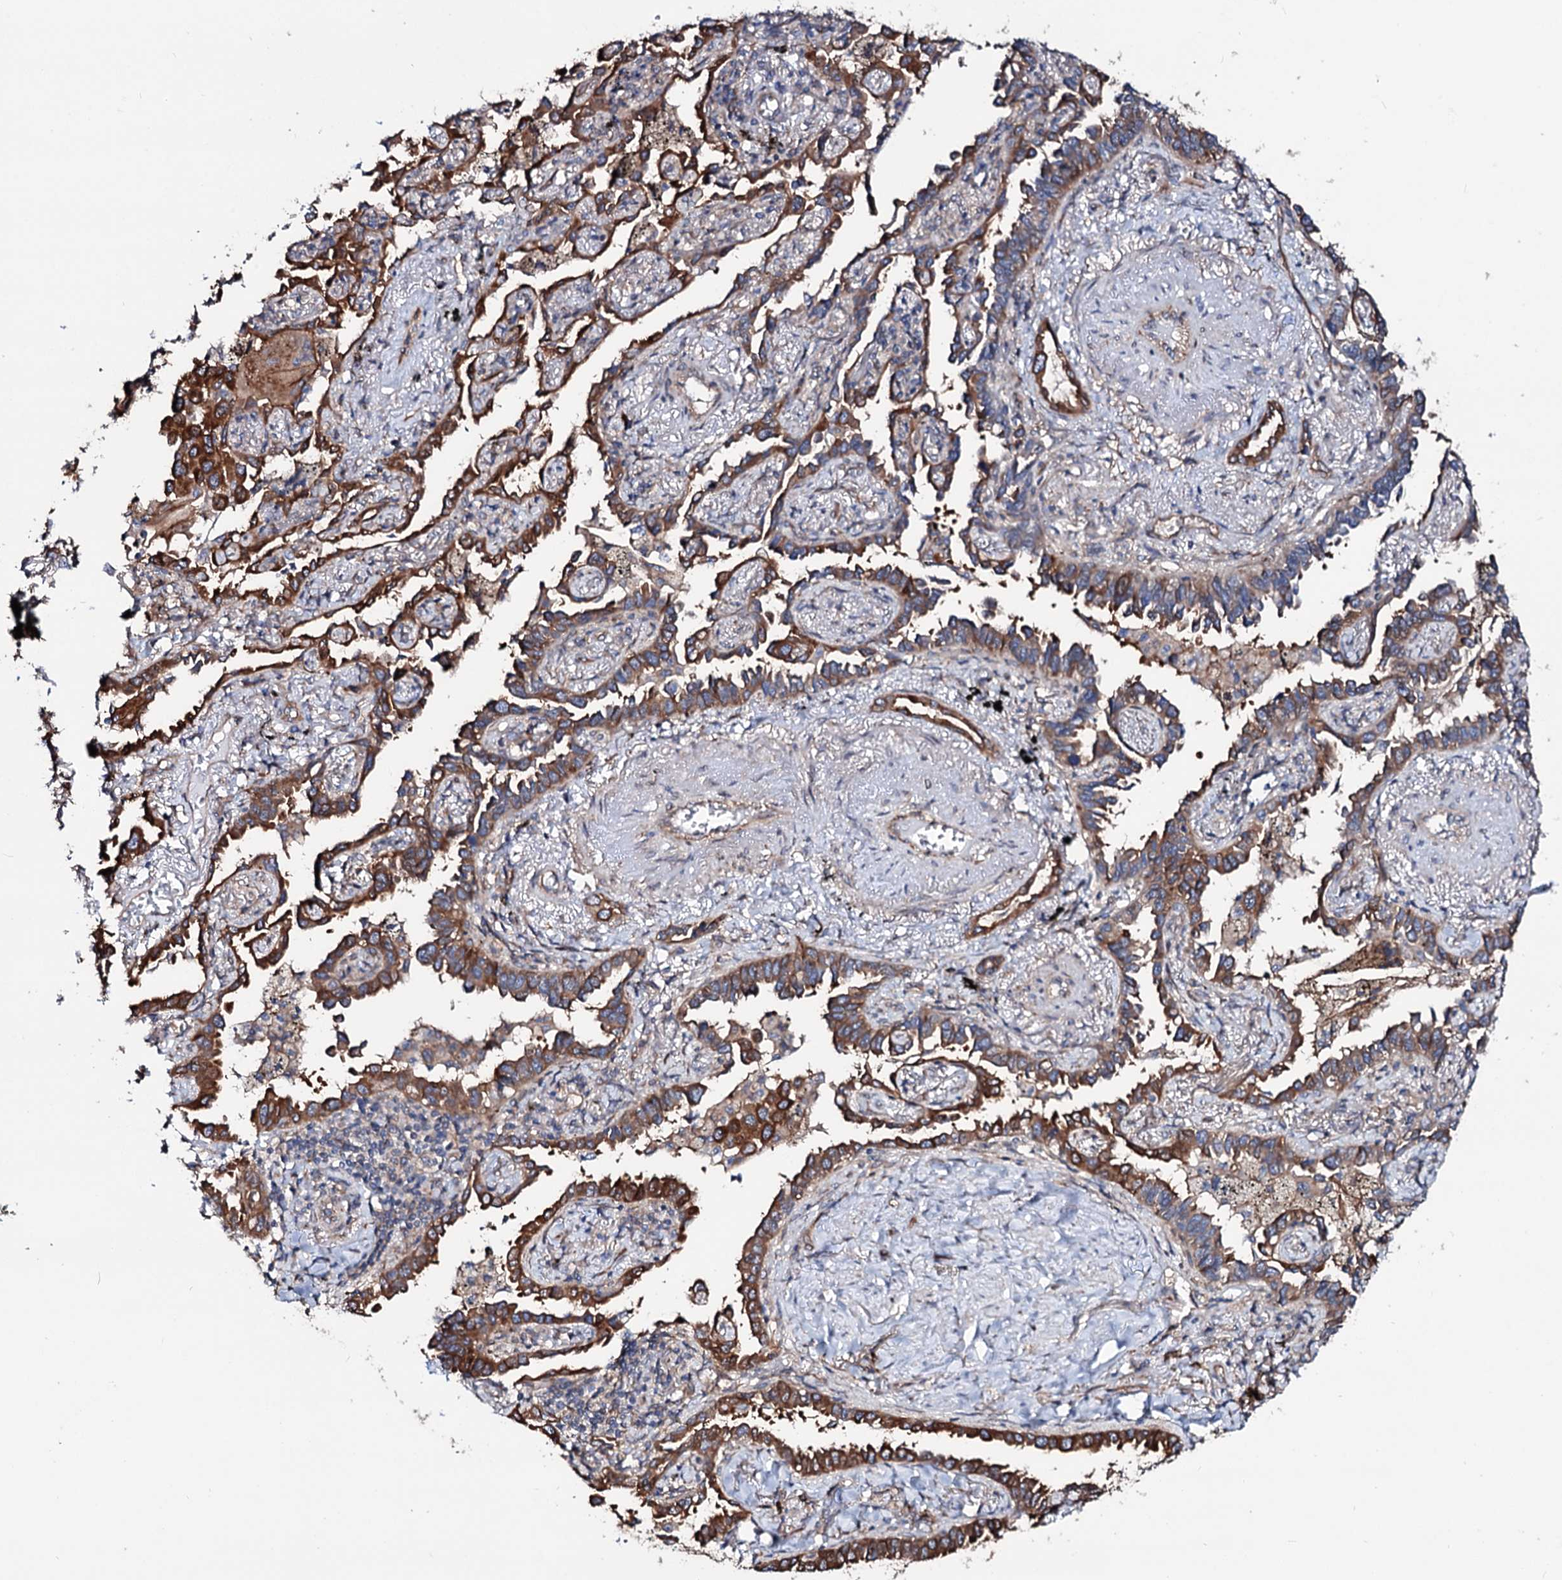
{"staining": {"intensity": "strong", "quantity": ">75%", "location": "cytoplasmic/membranous"}, "tissue": "lung cancer", "cell_type": "Tumor cells", "image_type": "cancer", "snomed": [{"axis": "morphology", "description": "Adenocarcinoma, NOS"}, {"axis": "topography", "description": "Lung"}], "caption": "A photomicrograph of adenocarcinoma (lung) stained for a protein demonstrates strong cytoplasmic/membranous brown staining in tumor cells. (DAB IHC, brown staining for protein, blue staining for nuclei).", "gene": "PTDSS2", "patient": {"sex": "male", "age": 67}}